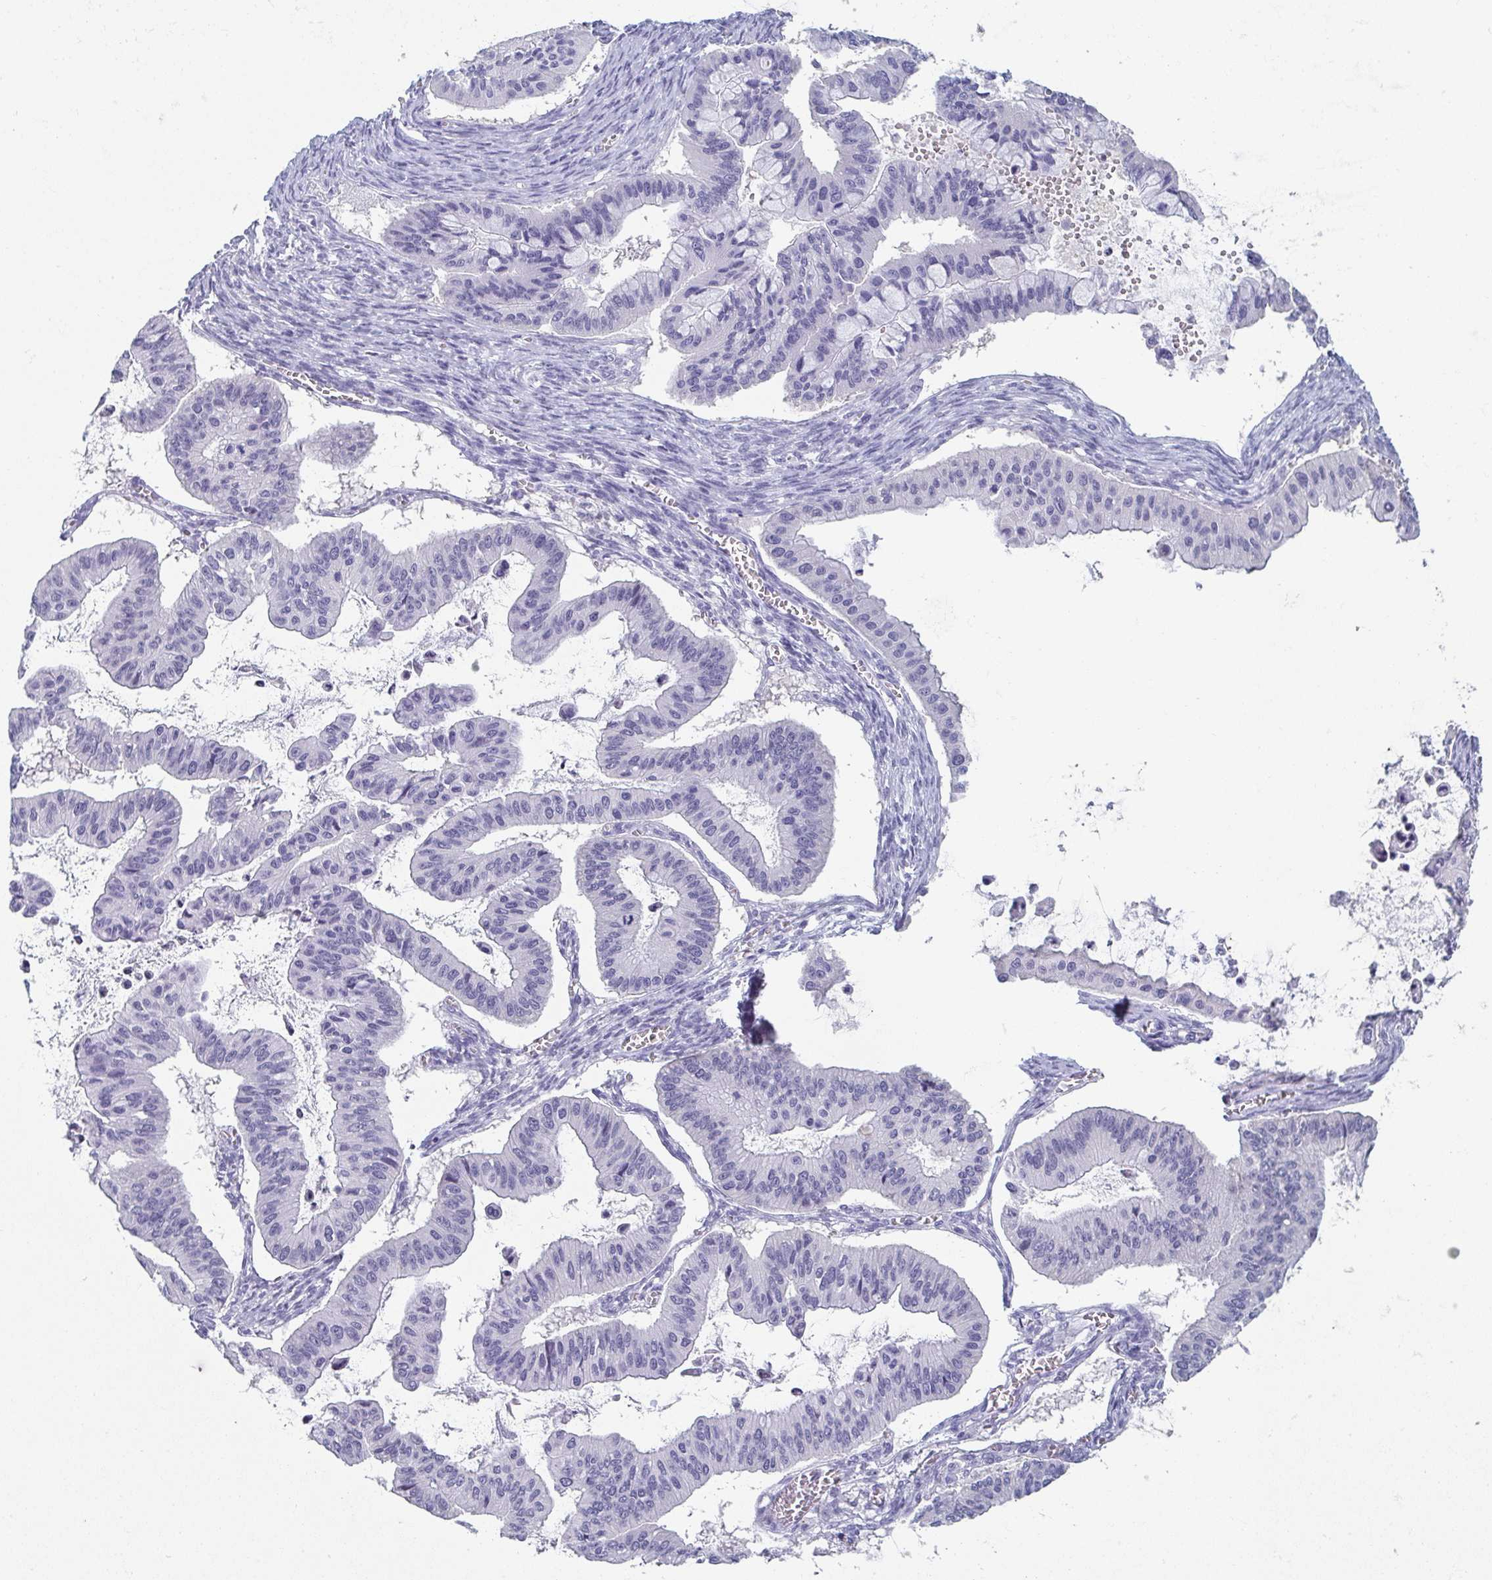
{"staining": {"intensity": "negative", "quantity": "none", "location": "none"}, "tissue": "ovarian cancer", "cell_type": "Tumor cells", "image_type": "cancer", "snomed": [{"axis": "morphology", "description": "Cystadenocarcinoma, mucinous, NOS"}, {"axis": "topography", "description": "Ovary"}], "caption": "DAB immunohistochemical staining of ovarian cancer (mucinous cystadenocarcinoma) reveals no significant positivity in tumor cells.", "gene": "ITLN1", "patient": {"sex": "female", "age": 72}}